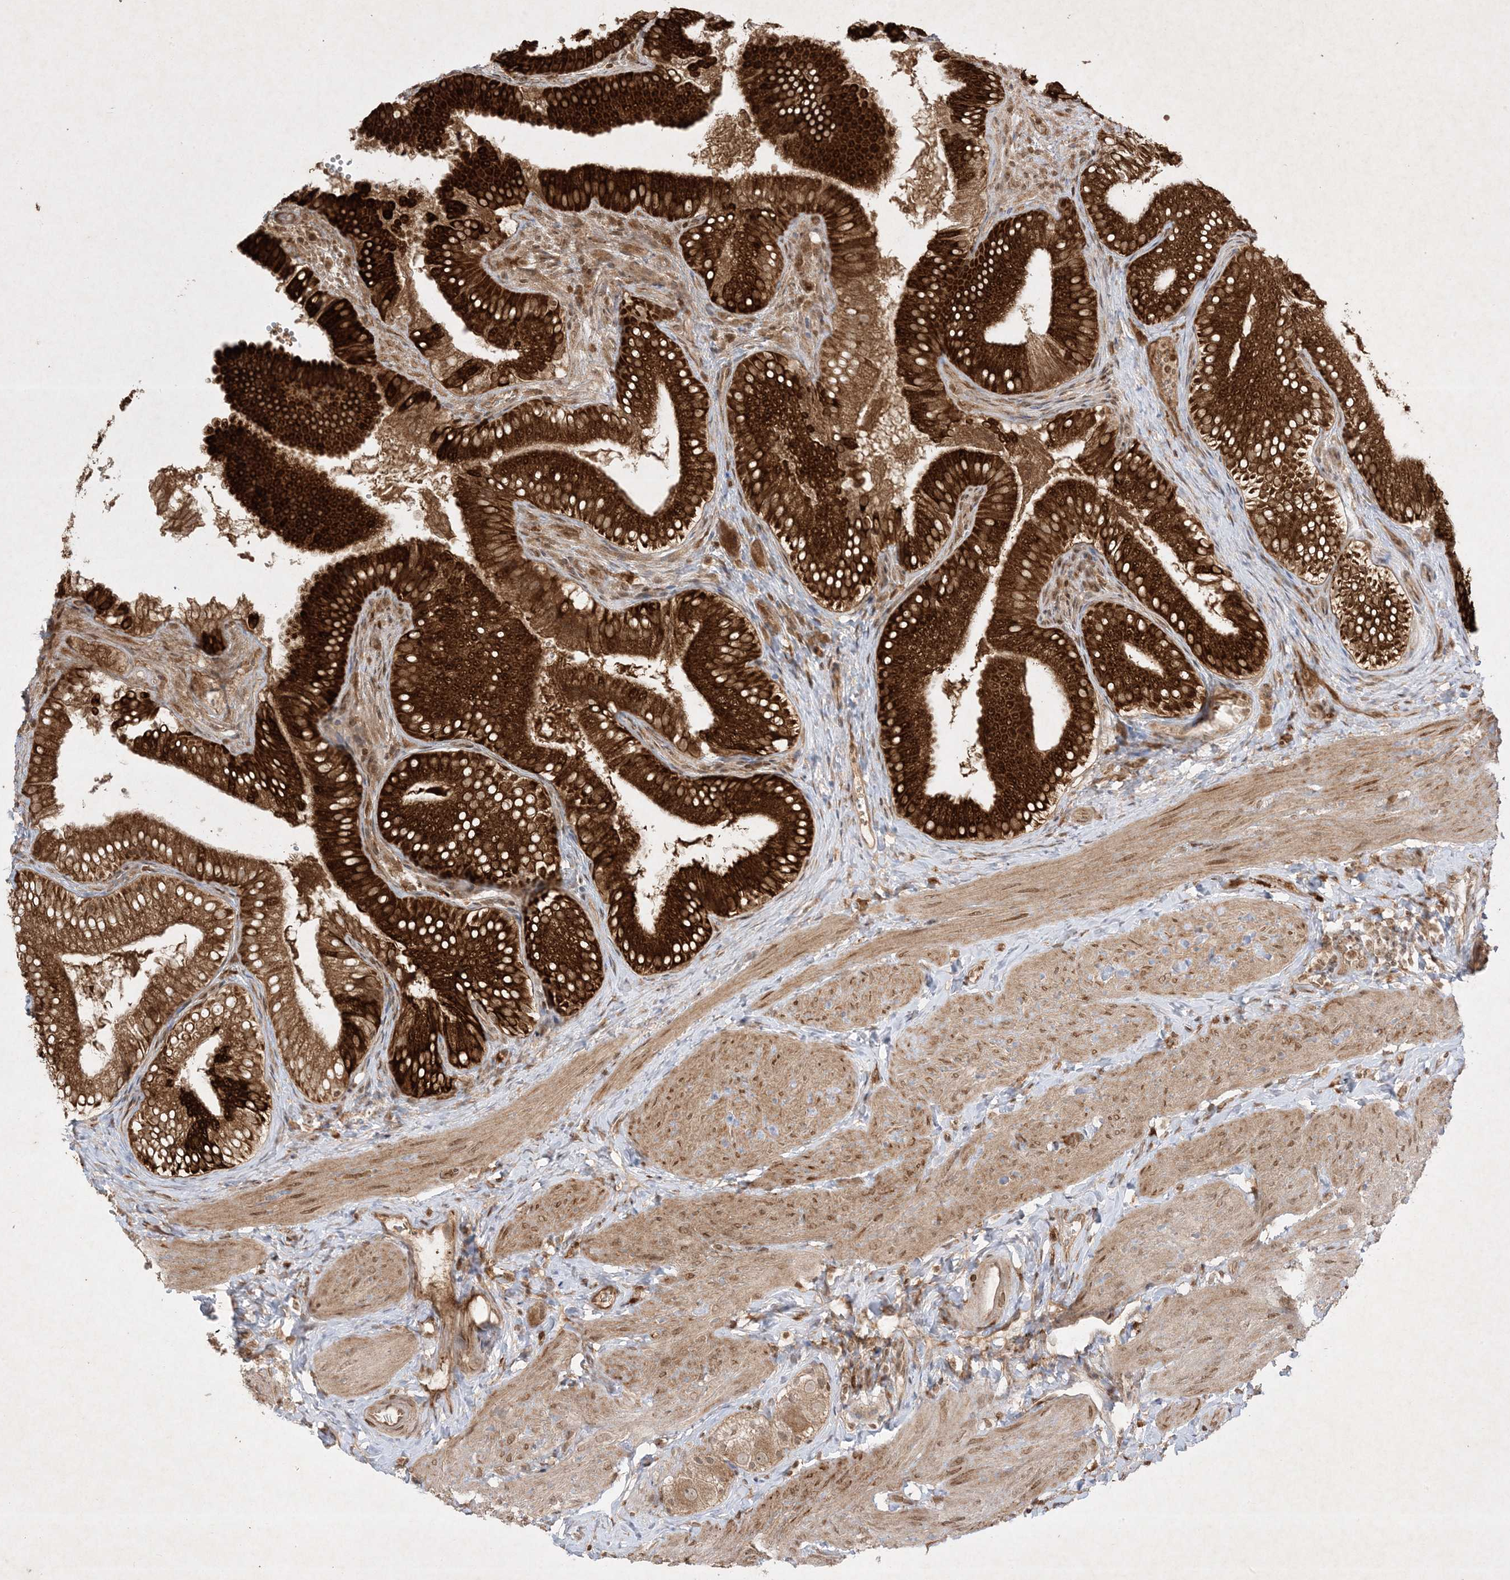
{"staining": {"intensity": "strong", "quantity": ">75%", "location": "cytoplasmic/membranous"}, "tissue": "gallbladder", "cell_type": "Glandular cells", "image_type": "normal", "snomed": [{"axis": "morphology", "description": "Normal tissue, NOS"}, {"axis": "topography", "description": "Gallbladder"}], "caption": "Strong cytoplasmic/membranous protein staining is appreciated in about >75% of glandular cells in gallbladder. (DAB (3,3'-diaminobenzidine) = brown stain, brightfield microscopy at high magnification).", "gene": "PTK6", "patient": {"sex": "female", "age": 30}}